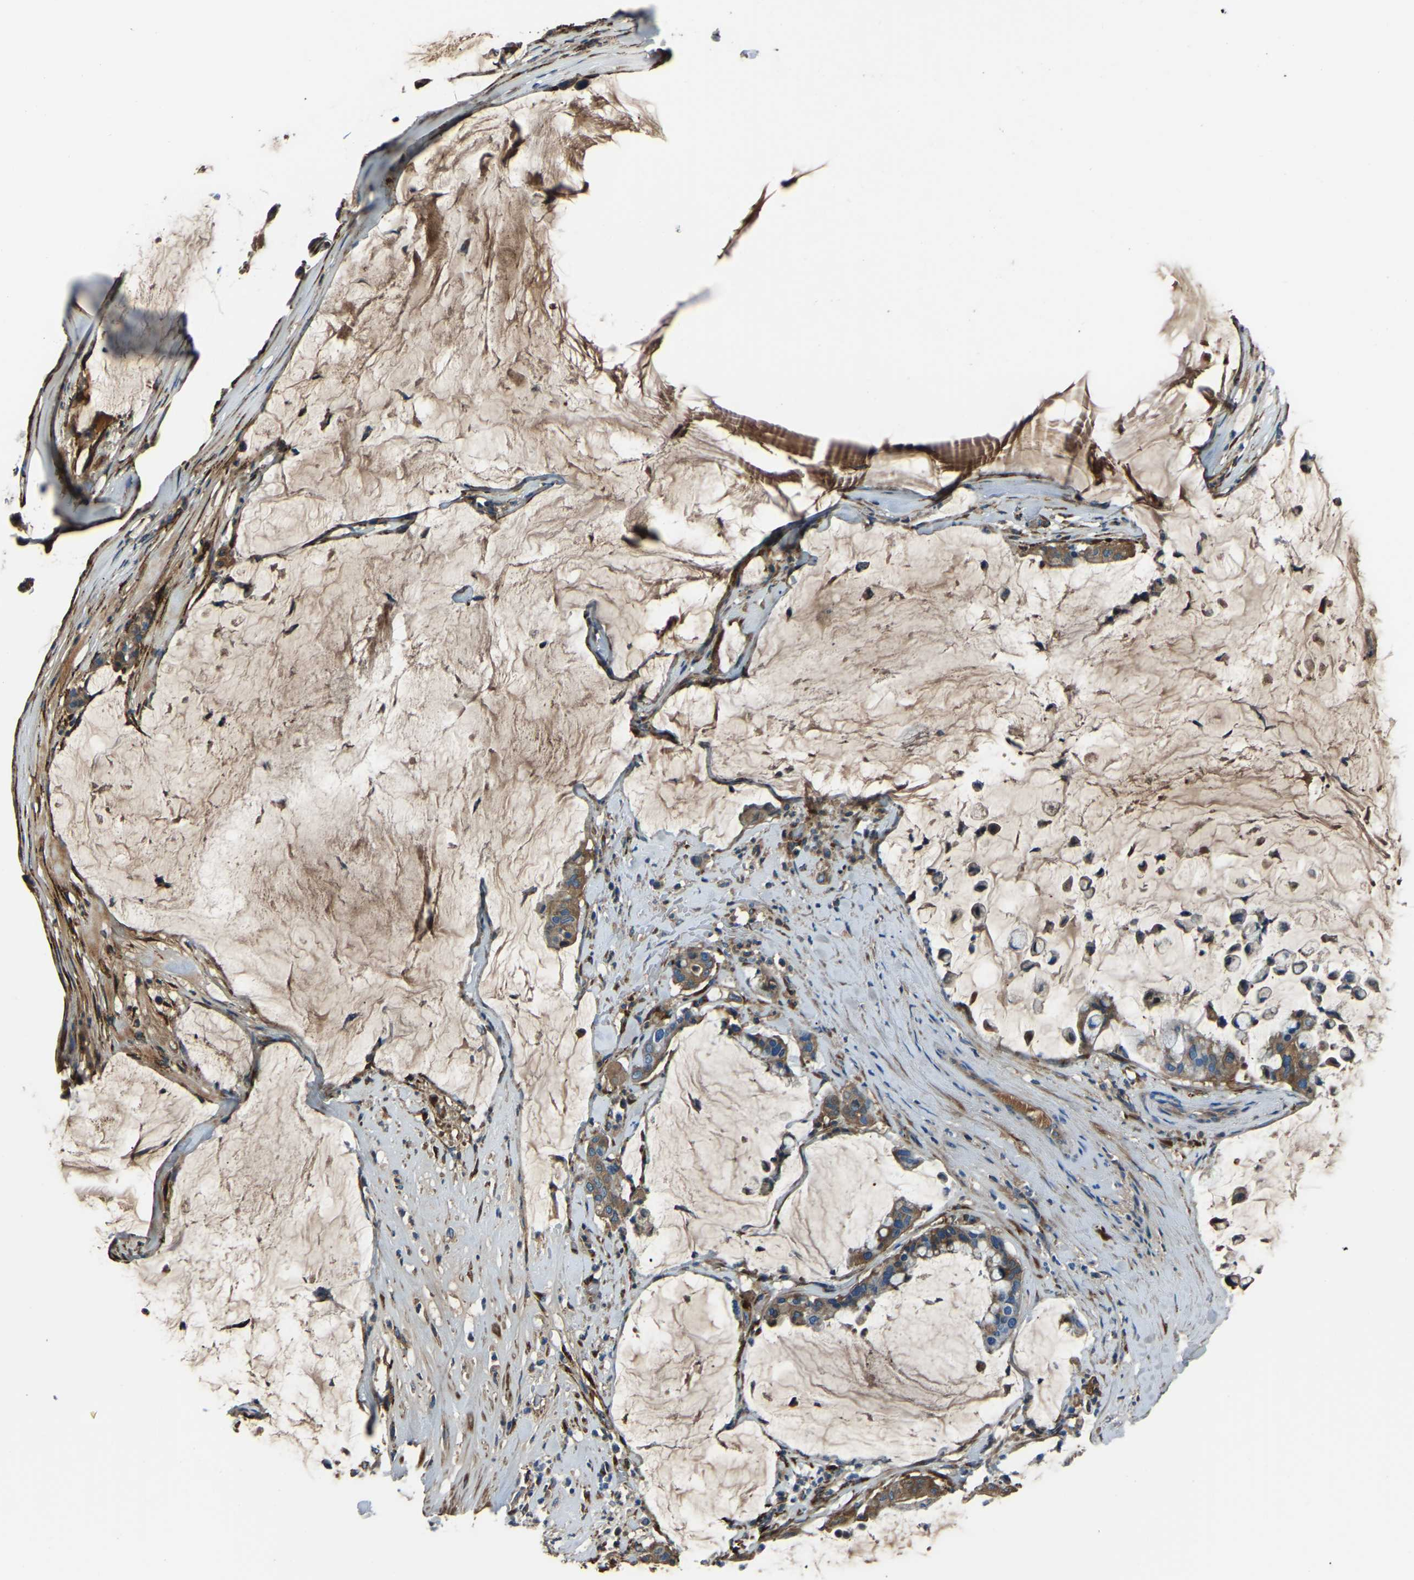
{"staining": {"intensity": "moderate", "quantity": ">75%", "location": "cytoplasmic/membranous"}, "tissue": "pancreatic cancer", "cell_type": "Tumor cells", "image_type": "cancer", "snomed": [{"axis": "morphology", "description": "Adenocarcinoma, NOS"}, {"axis": "topography", "description": "Pancreas"}], "caption": "Immunohistochemistry (IHC) of human pancreatic cancer (adenocarcinoma) demonstrates medium levels of moderate cytoplasmic/membranous expression in approximately >75% of tumor cells.", "gene": "COL3A1", "patient": {"sex": "male", "age": 41}}